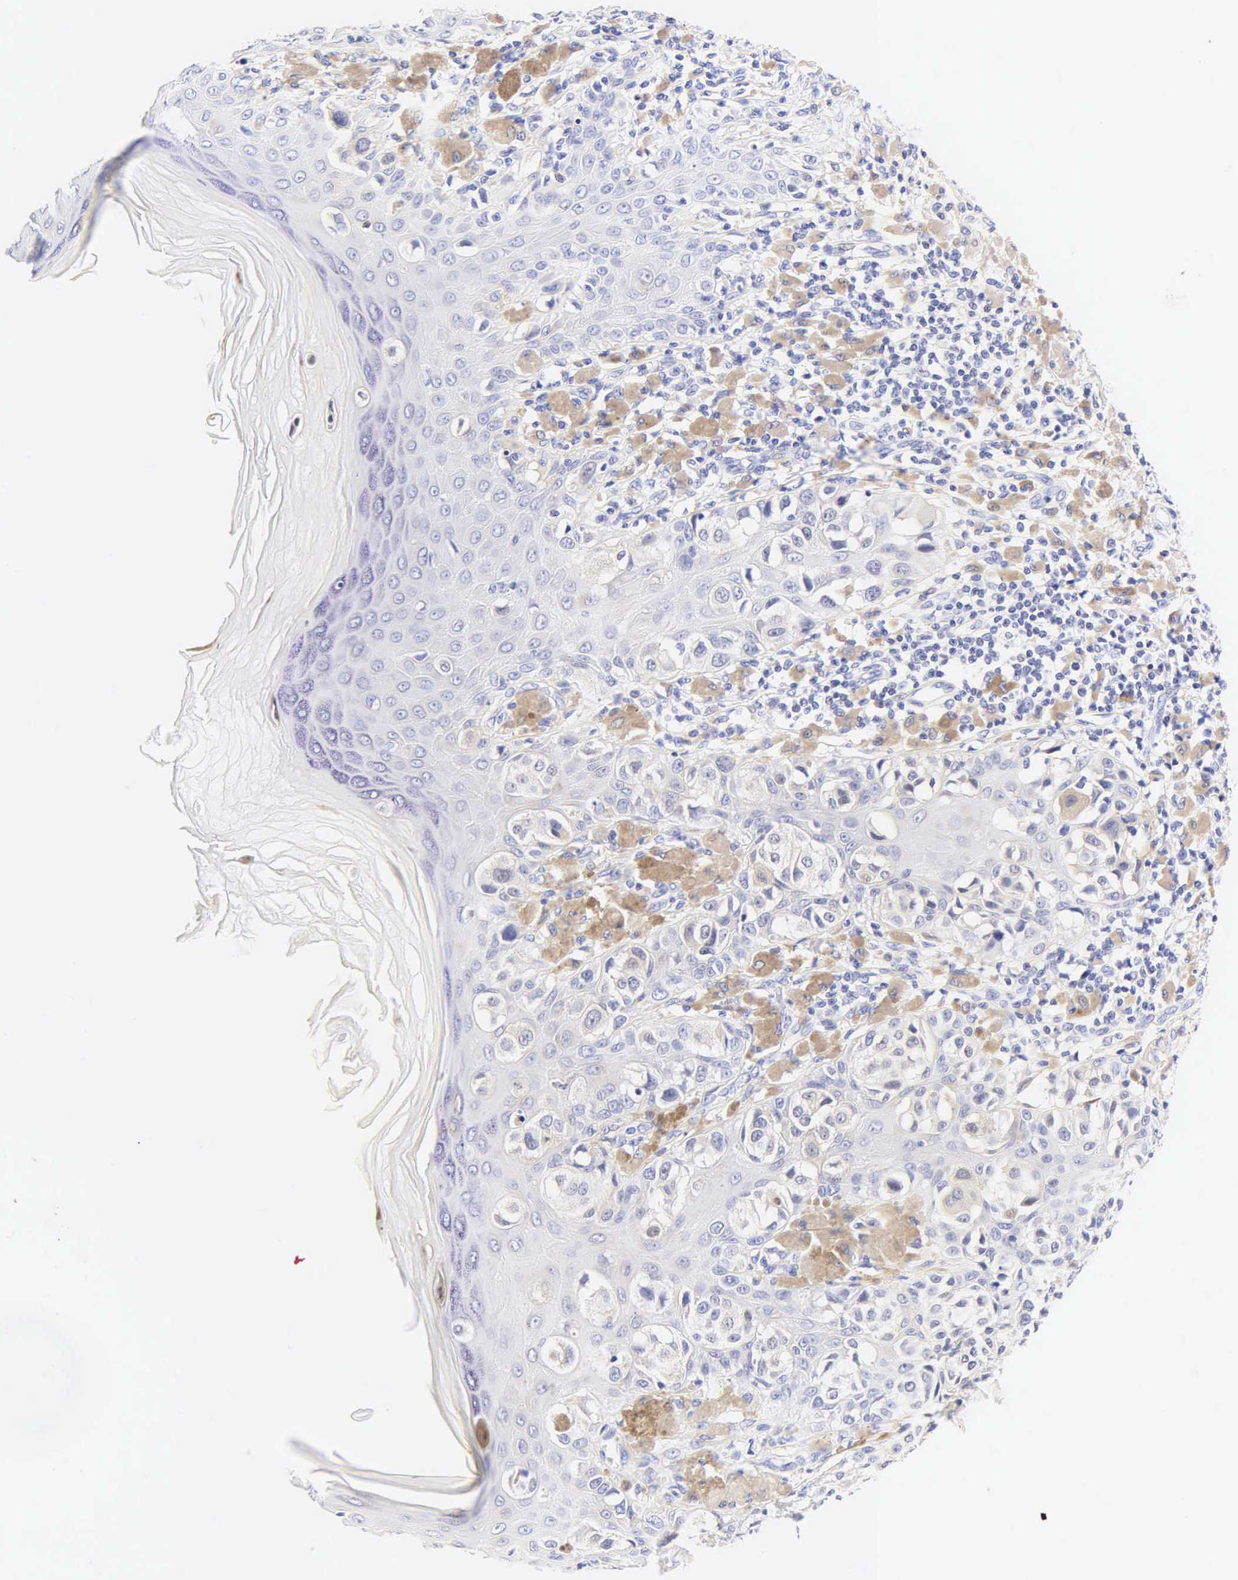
{"staining": {"intensity": "negative", "quantity": "none", "location": "none"}, "tissue": "melanoma", "cell_type": "Tumor cells", "image_type": "cancer", "snomed": [{"axis": "morphology", "description": "Malignant melanoma, NOS"}, {"axis": "topography", "description": "Skin"}], "caption": "This is an IHC histopathology image of melanoma. There is no expression in tumor cells.", "gene": "CALD1", "patient": {"sex": "female", "age": 55}}